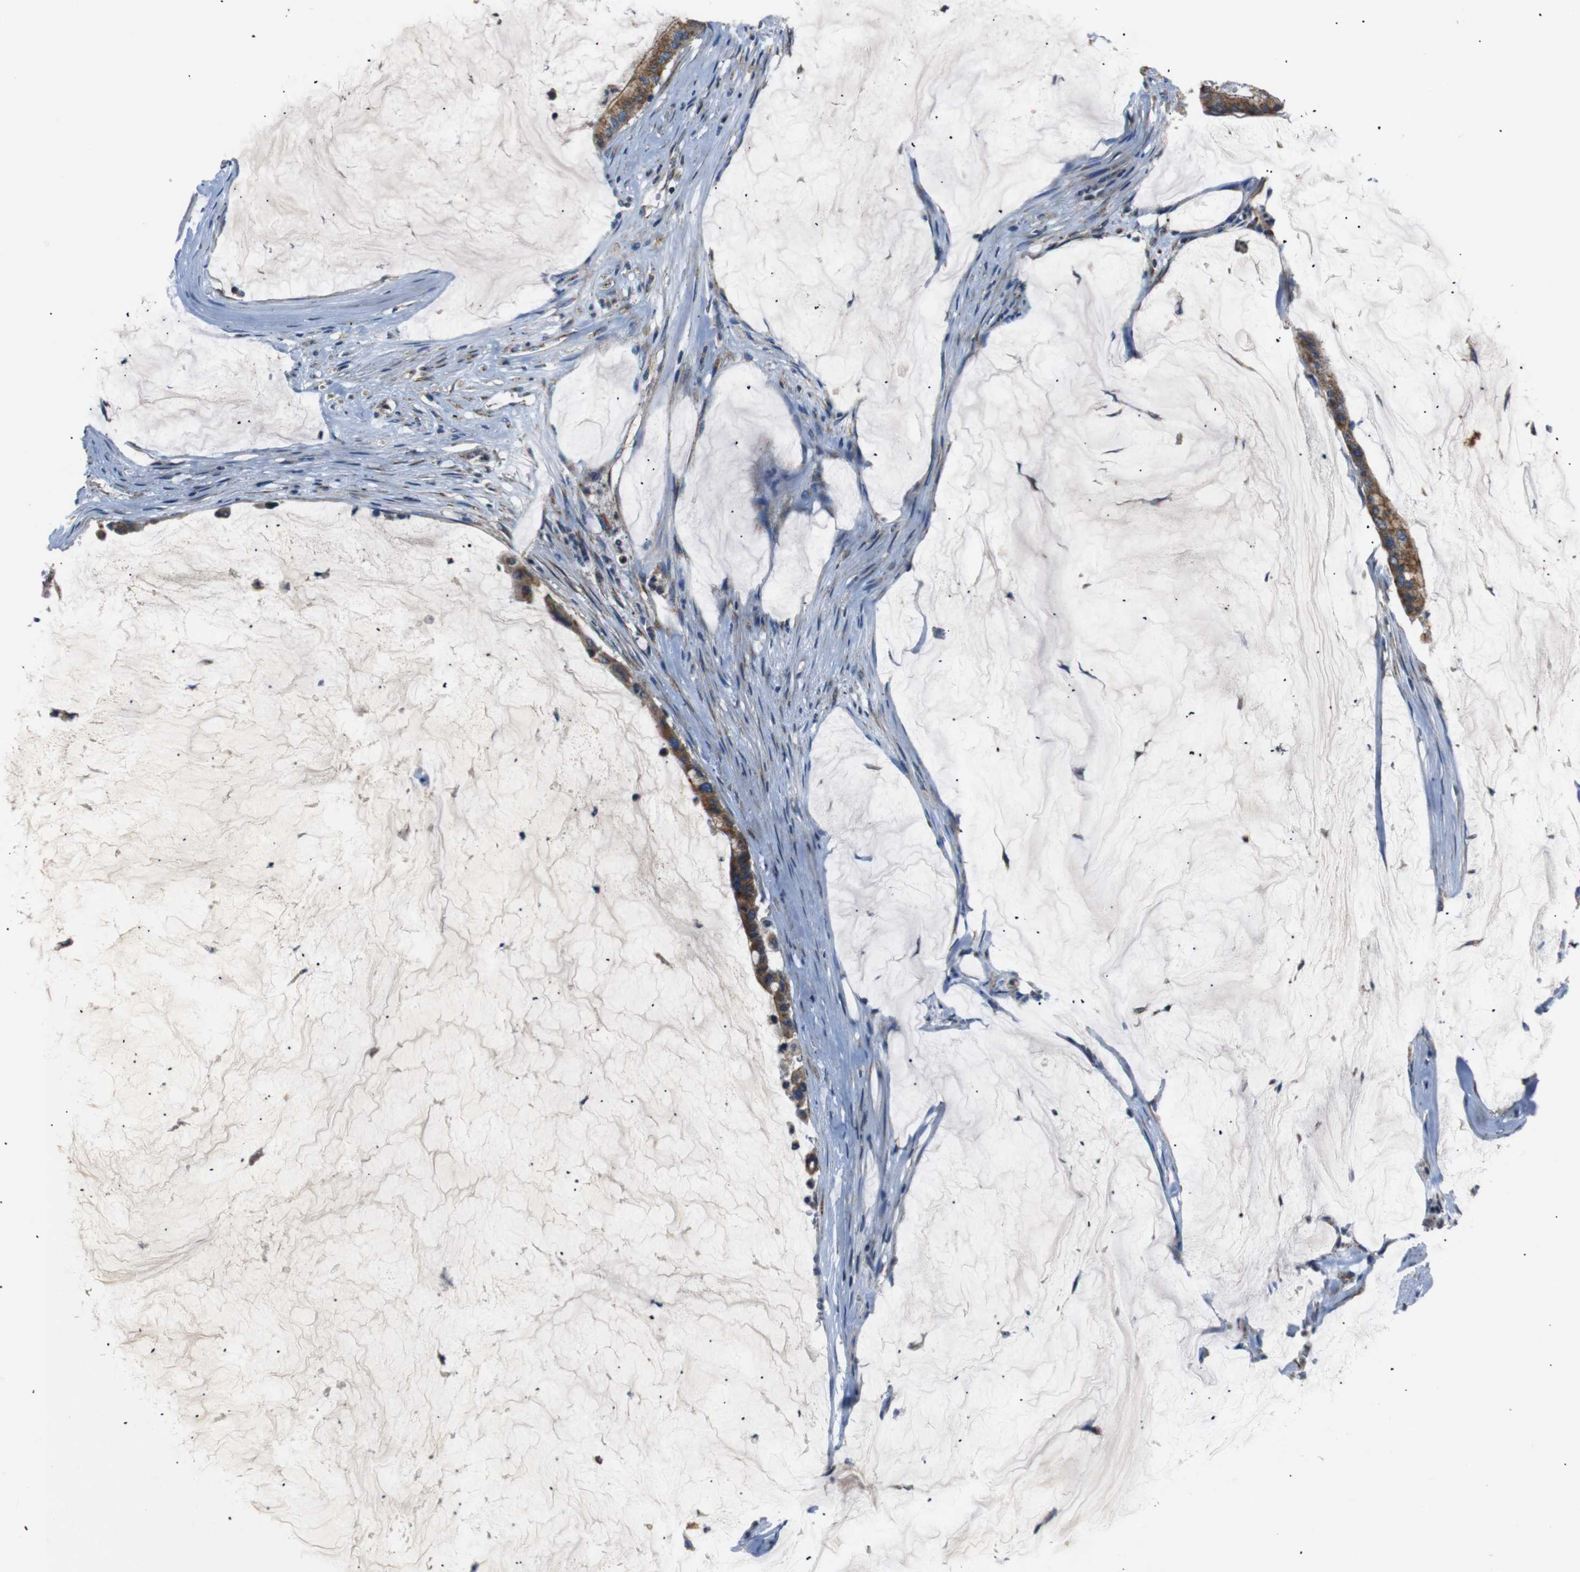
{"staining": {"intensity": "strong", "quantity": ">75%", "location": "cytoplasmic/membranous"}, "tissue": "pancreatic cancer", "cell_type": "Tumor cells", "image_type": "cancer", "snomed": [{"axis": "morphology", "description": "Adenocarcinoma, NOS"}, {"axis": "topography", "description": "Pancreas"}], "caption": "Strong cytoplasmic/membranous positivity for a protein is appreciated in about >75% of tumor cells of pancreatic cancer (adenocarcinoma) using immunohistochemistry (IHC).", "gene": "NETO2", "patient": {"sex": "male", "age": 41}}